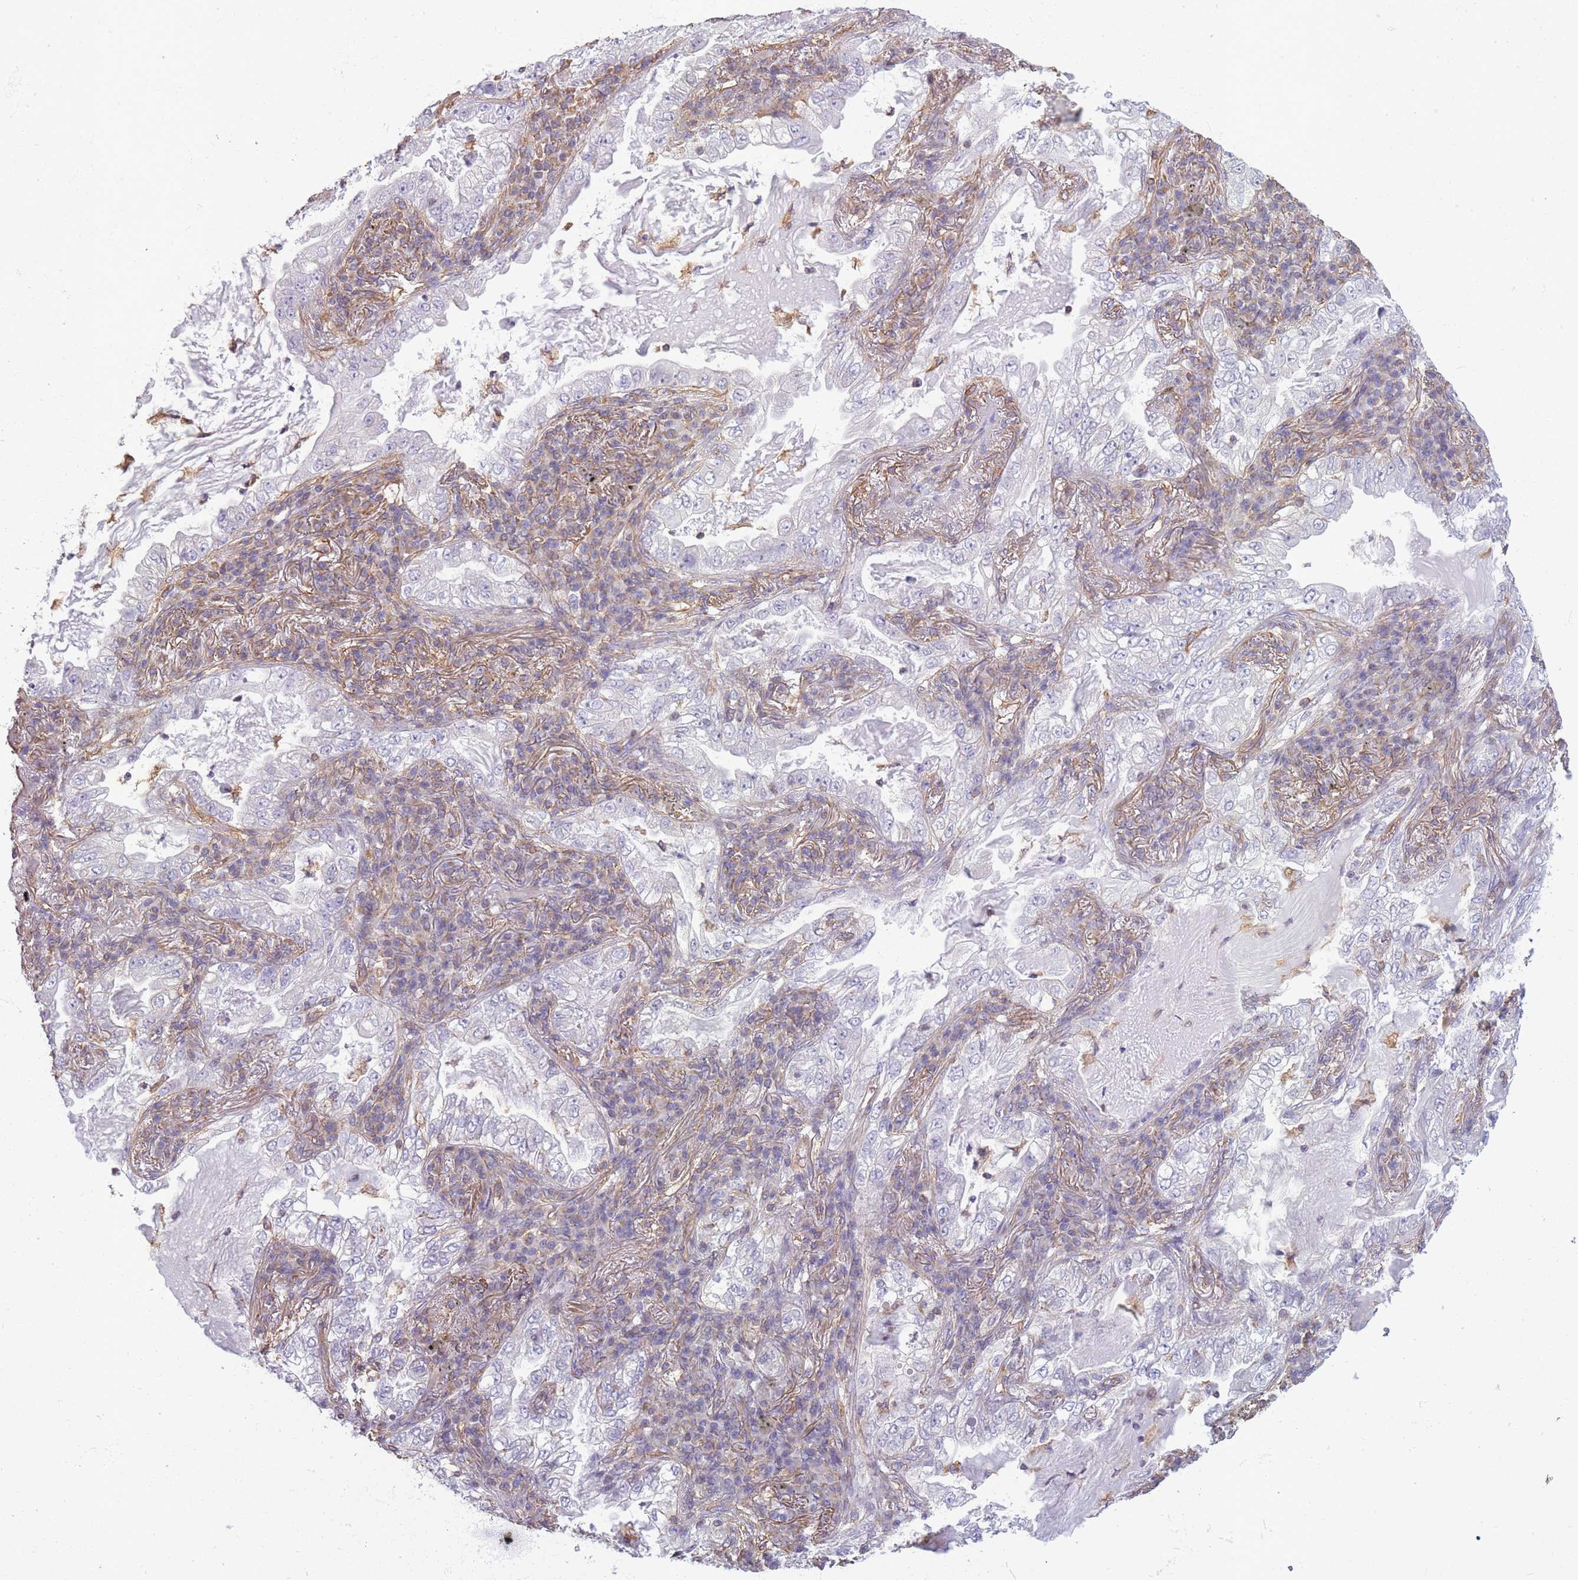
{"staining": {"intensity": "negative", "quantity": "none", "location": "none"}, "tissue": "lung cancer", "cell_type": "Tumor cells", "image_type": "cancer", "snomed": [{"axis": "morphology", "description": "Adenocarcinoma, NOS"}, {"axis": "topography", "description": "Lung"}], "caption": "Lung cancer (adenocarcinoma) was stained to show a protein in brown. There is no significant expression in tumor cells.", "gene": "ADD1", "patient": {"sex": "female", "age": 73}}